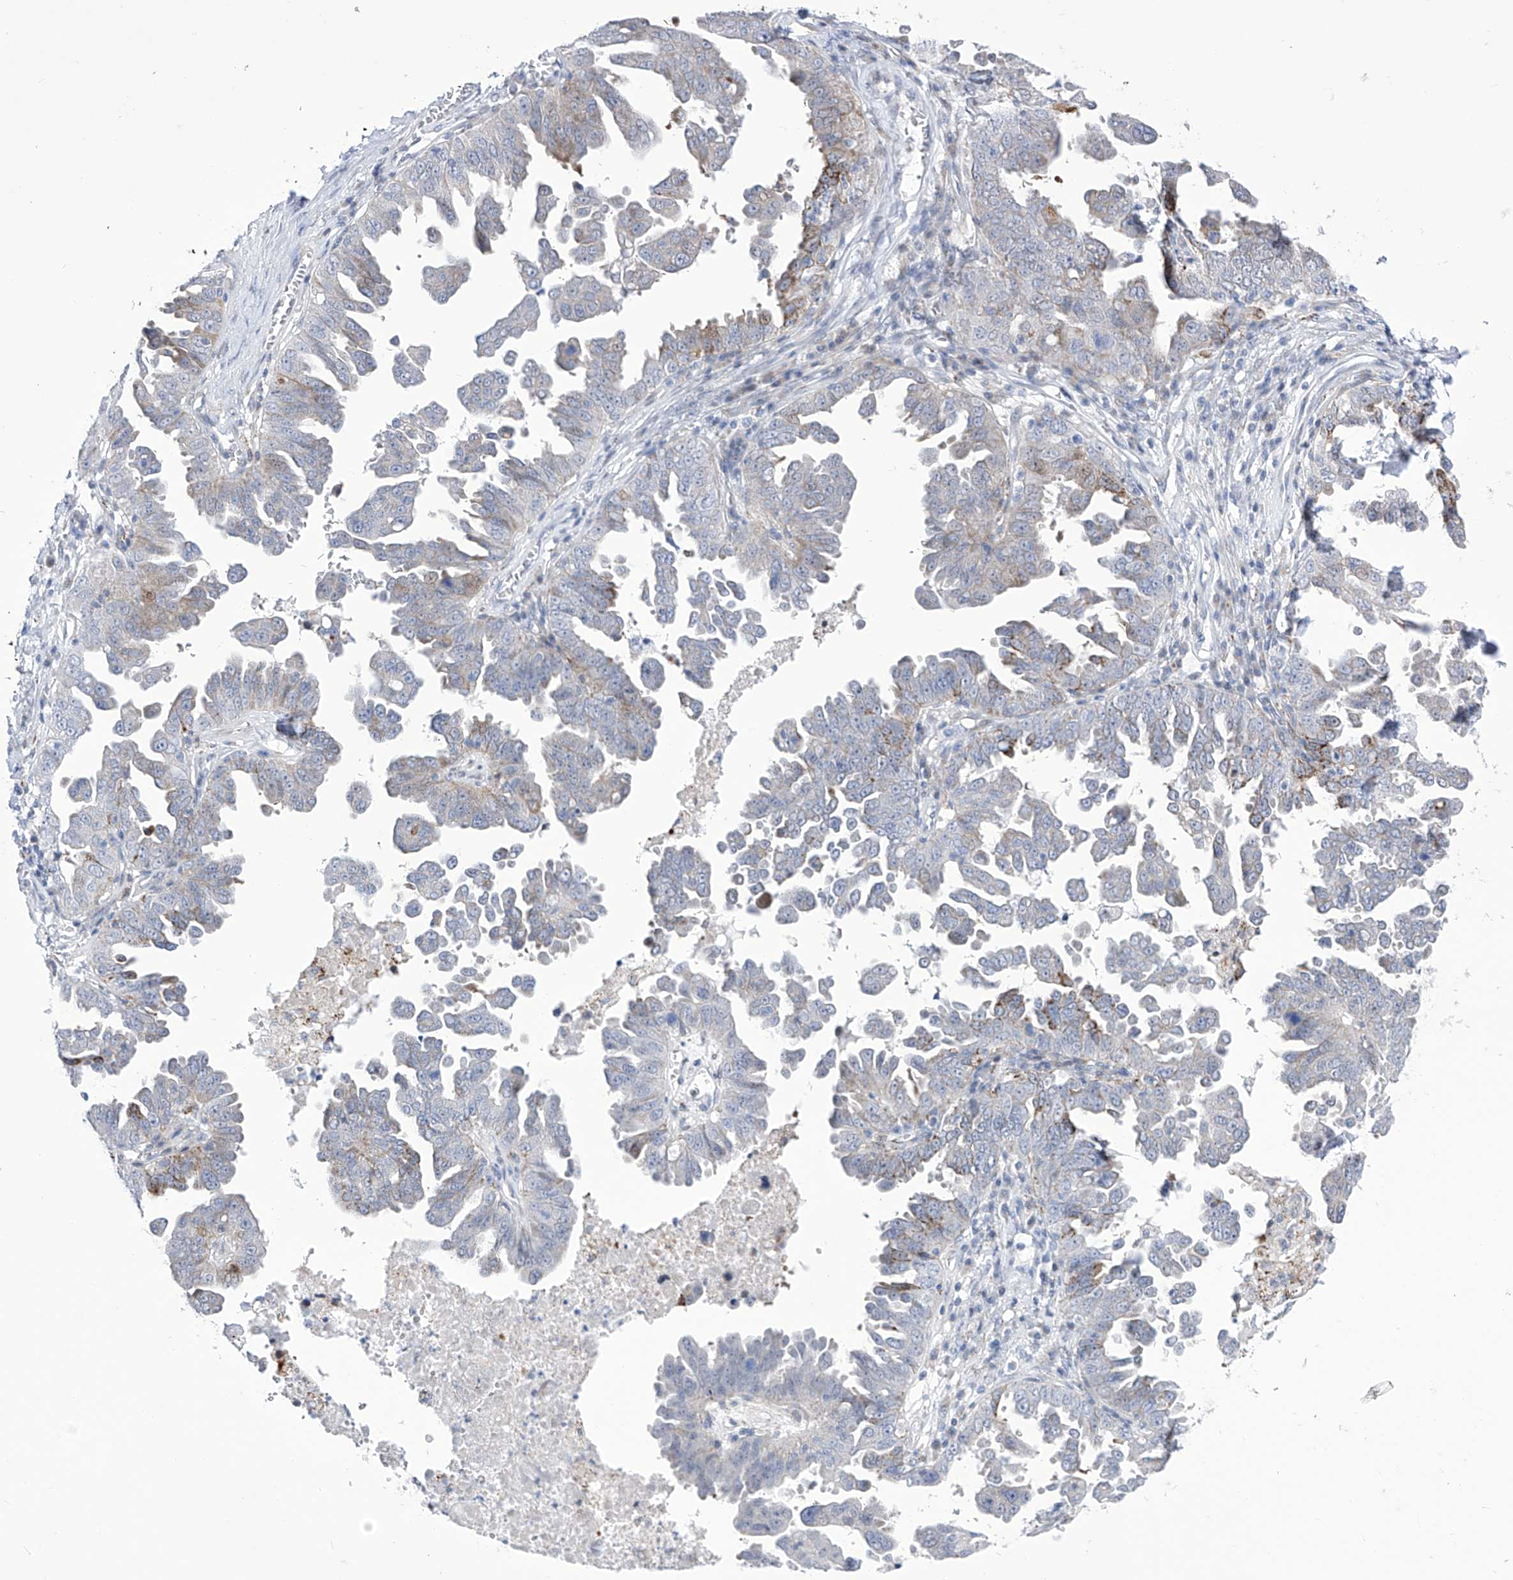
{"staining": {"intensity": "moderate", "quantity": "<25%", "location": "cytoplasmic/membranous"}, "tissue": "ovarian cancer", "cell_type": "Tumor cells", "image_type": "cancer", "snomed": [{"axis": "morphology", "description": "Carcinoma, endometroid"}, {"axis": "topography", "description": "Ovary"}], "caption": "Immunohistochemical staining of human ovarian cancer (endometroid carcinoma) displays moderate cytoplasmic/membranous protein staining in approximately <25% of tumor cells.", "gene": "C1orf87", "patient": {"sex": "female", "age": 62}}